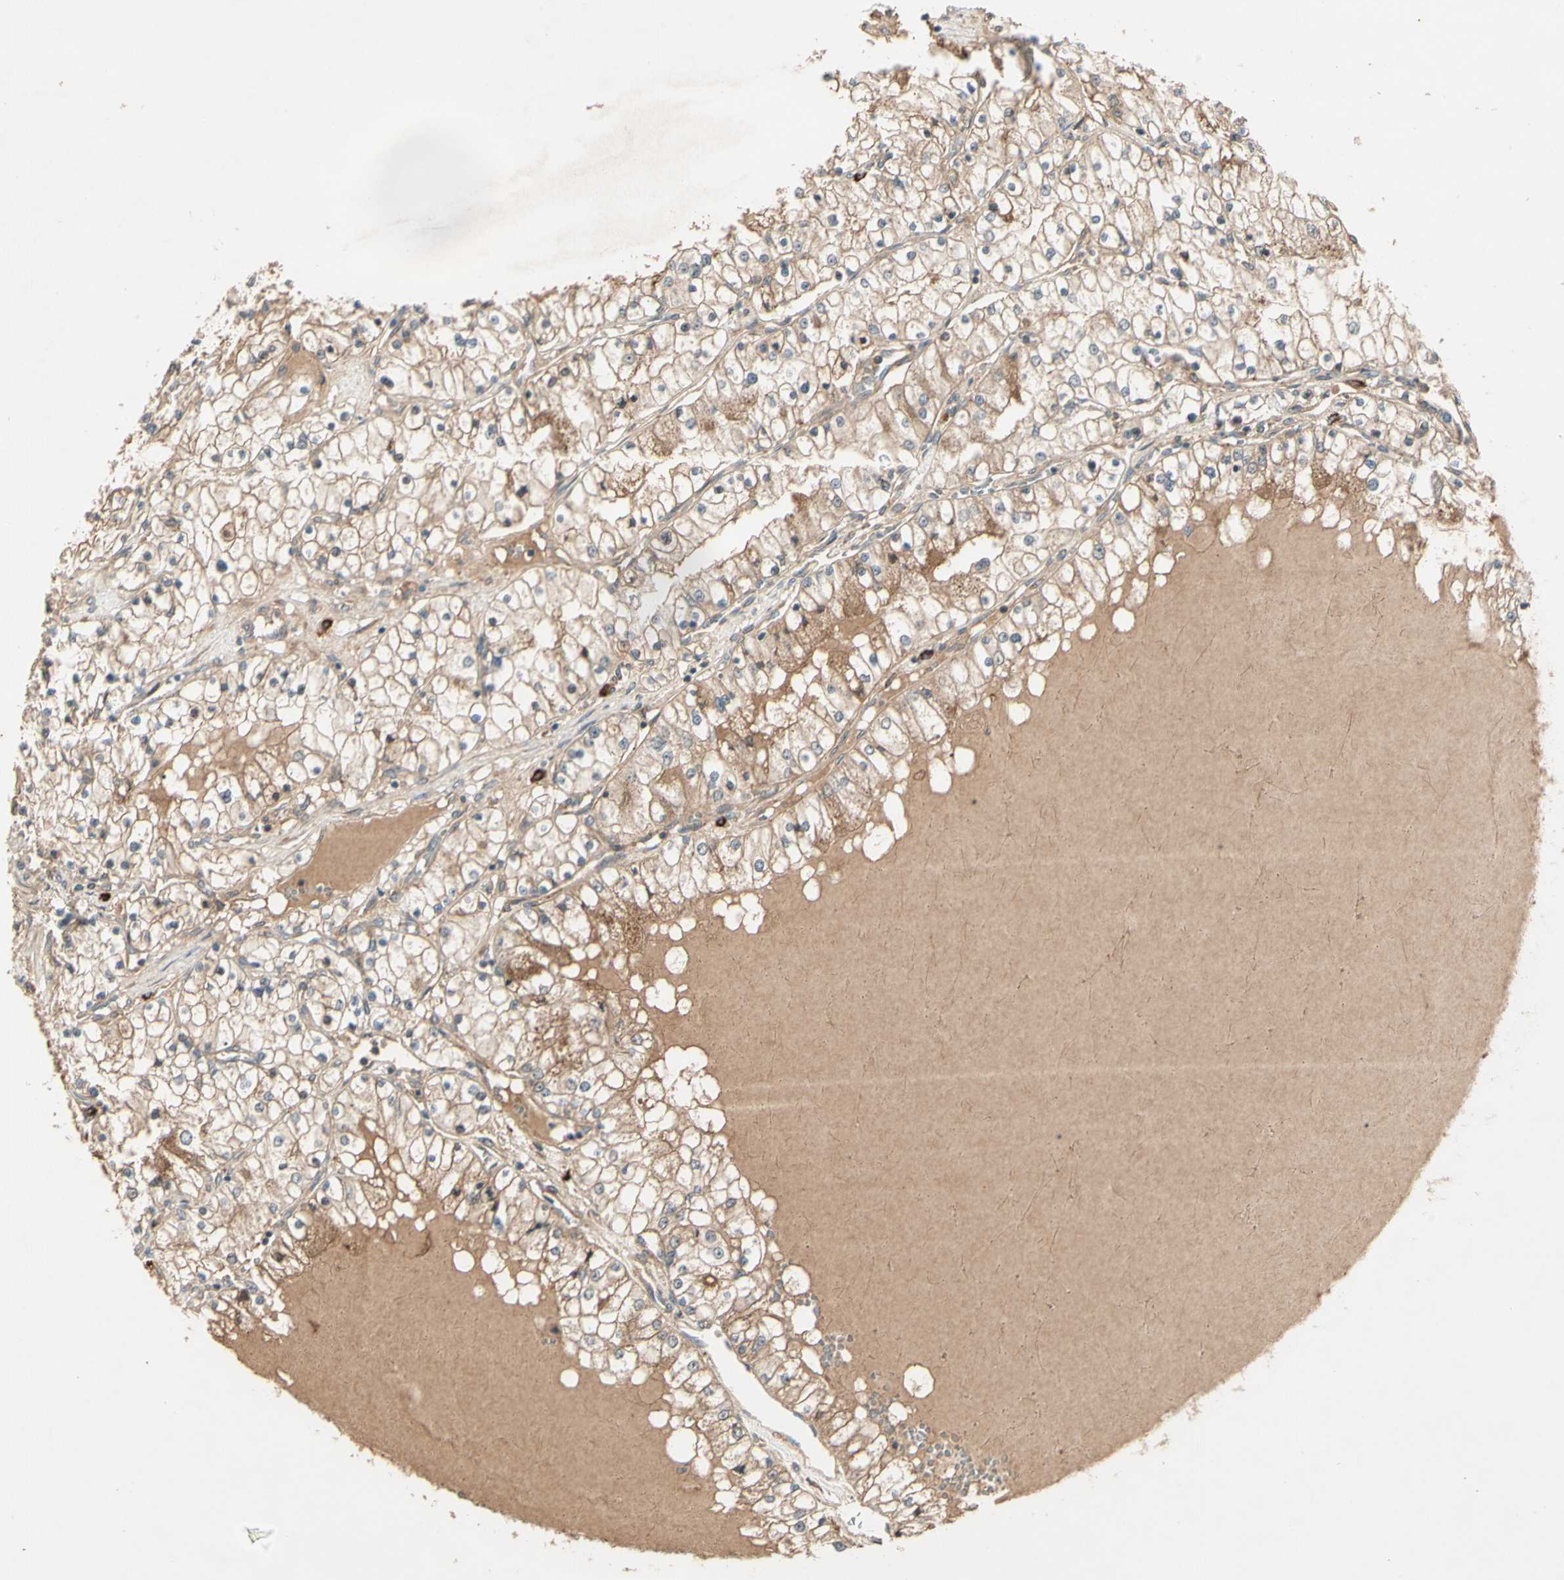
{"staining": {"intensity": "weak", "quantity": ">75%", "location": "cytoplasmic/membranous"}, "tissue": "renal cancer", "cell_type": "Tumor cells", "image_type": "cancer", "snomed": [{"axis": "morphology", "description": "Adenocarcinoma, NOS"}, {"axis": "topography", "description": "Kidney"}], "caption": "The histopathology image exhibits immunohistochemical staining of adenocarcinoma (renal). There is weak cytoplasmic/membranous staining is seen in about >75% of tumor cells.", "gene": "ATG4C", "patient": {"sex": "male", "age": 68}}